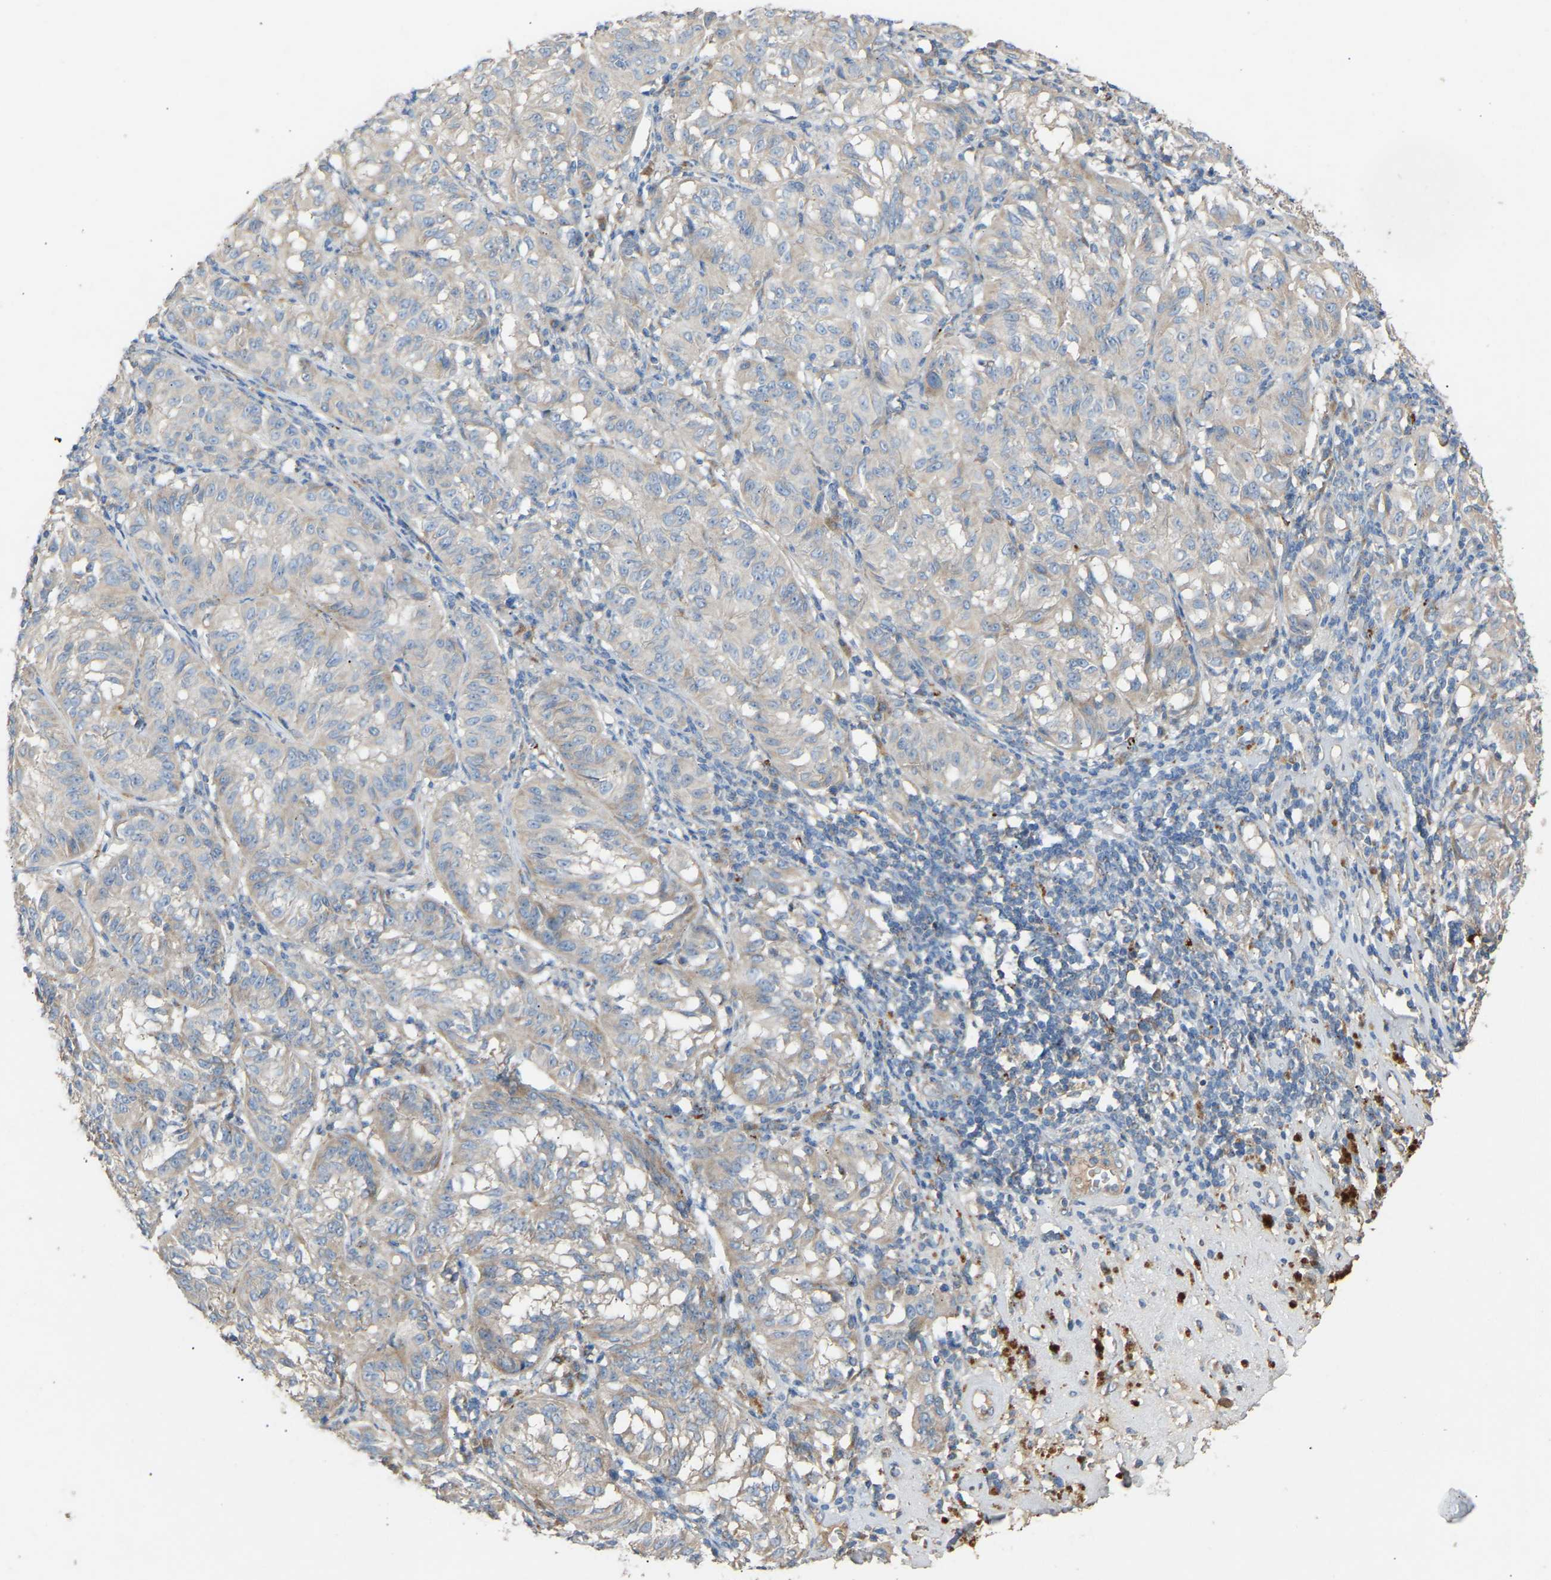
{"staining": {"intensity": "negative", "quantity": "none", "location": "none"}, "tissue": "melanoma", "cell_type": "Tumor cells", "image_type": "cancer", "snomed": [{"axis": "morphology", "description": "Malignant melanoma, NOS"}, {"axis": "topography", "description": "Skin"}], "caption": "Malignant melanoma was stained to show a protein in brown. There is no significant expression in tumor cells.", "gene": "RGP1", "patient": {"sex": "female", "age": 72}}